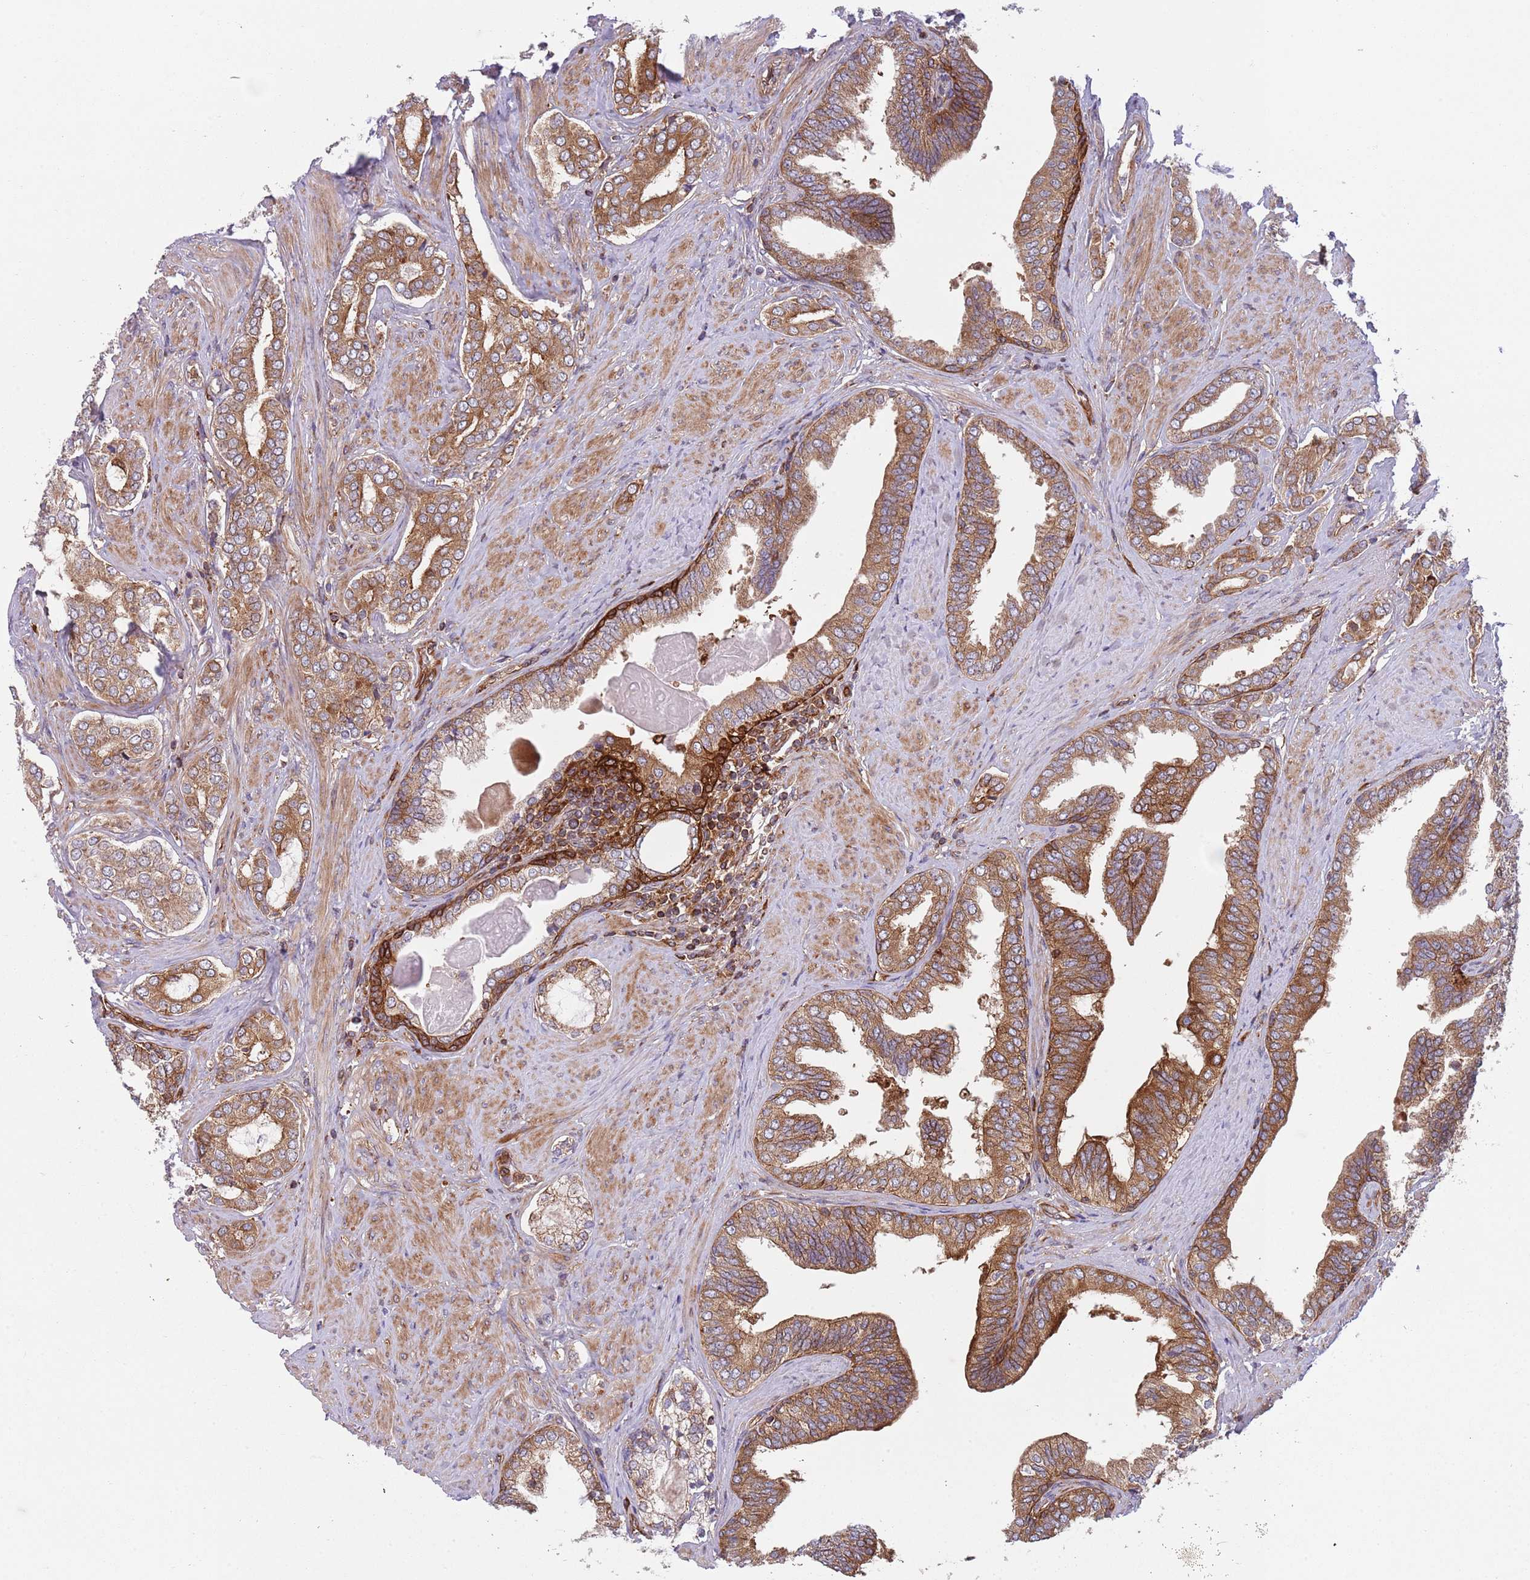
{"staining": {"intensity": "moderate", "quantity": "25%-75%", "location": "cytoplasmic/membranous"}, "tissue": "prostate cancer", "cell_type": "Tumor cells", "image_type": "cancer", "snomed": [{"axis": "morphology", "description": "Adenocarcinoma, High grade"}, {"axis": "topography", "description": "Prostate"}], "caption": "Prostate adenocarcinoma (high-grade) tissue displays moderate cytoplasmic/membranous staining in approximately 25%-75% of tumor cells, visualized by immunohistochemistry. Nuclei are stained in blue.", "gene": "ZMYM5", "patient": {"sex": "male", "age": 71}}